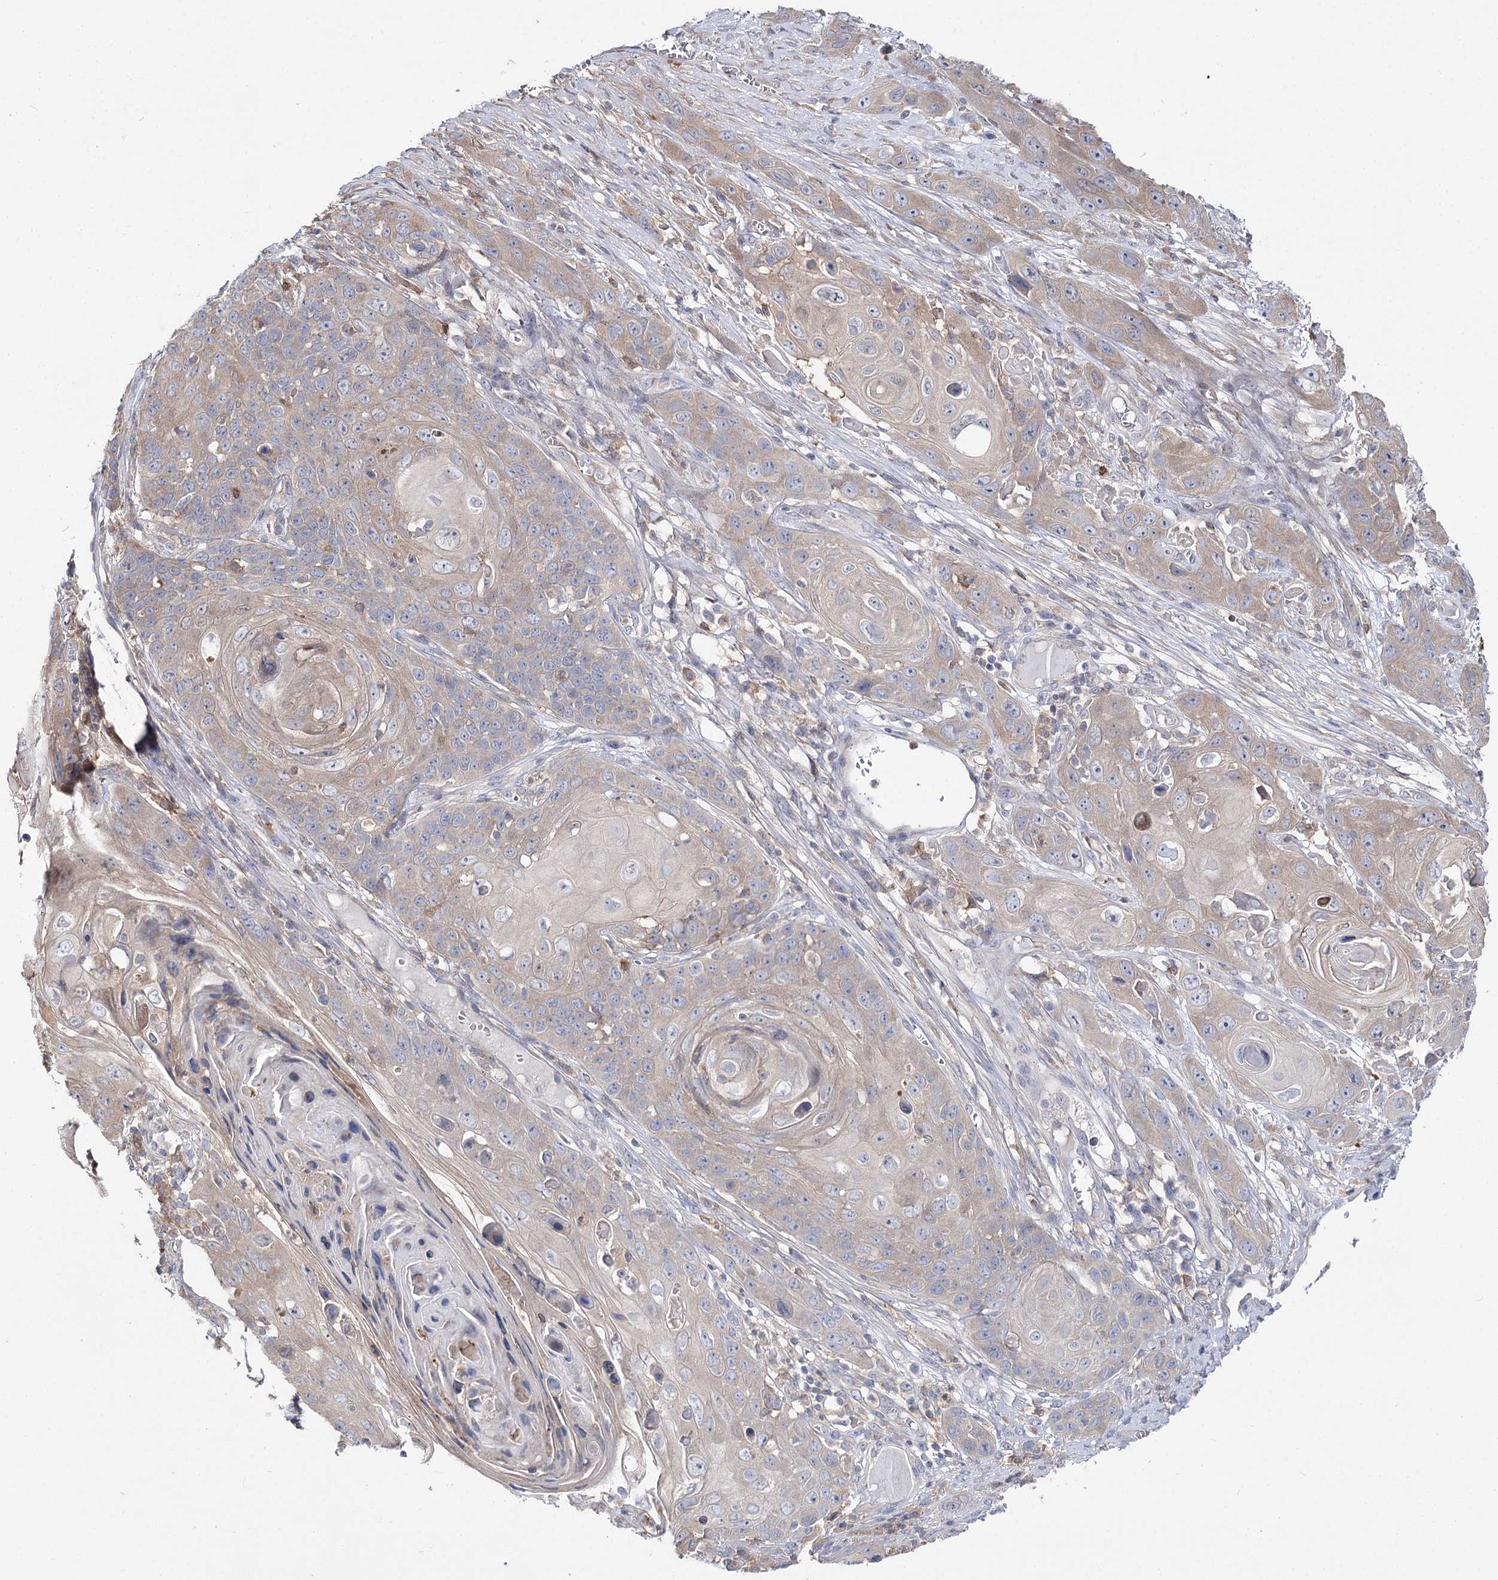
{"staining": {"intensity": "weak", "quantity": "<25%", "location": "cytoplasmic/membranous"}, "tissue": "skin cancer", "cell_type": "Tumor cells", "image_type": "cancer", "snomed": [{"axis": "morphology", "description": "Squamous cell carcinoma, NOS"}, {"axis": "topography", "description": "Skin"}], "caption": "IHC of skin cancer (squamous cell carcinoma) reveals no staining in tumor cells.", "gene": "UGP2", "patient": {"sex": "male", "age": 55}}